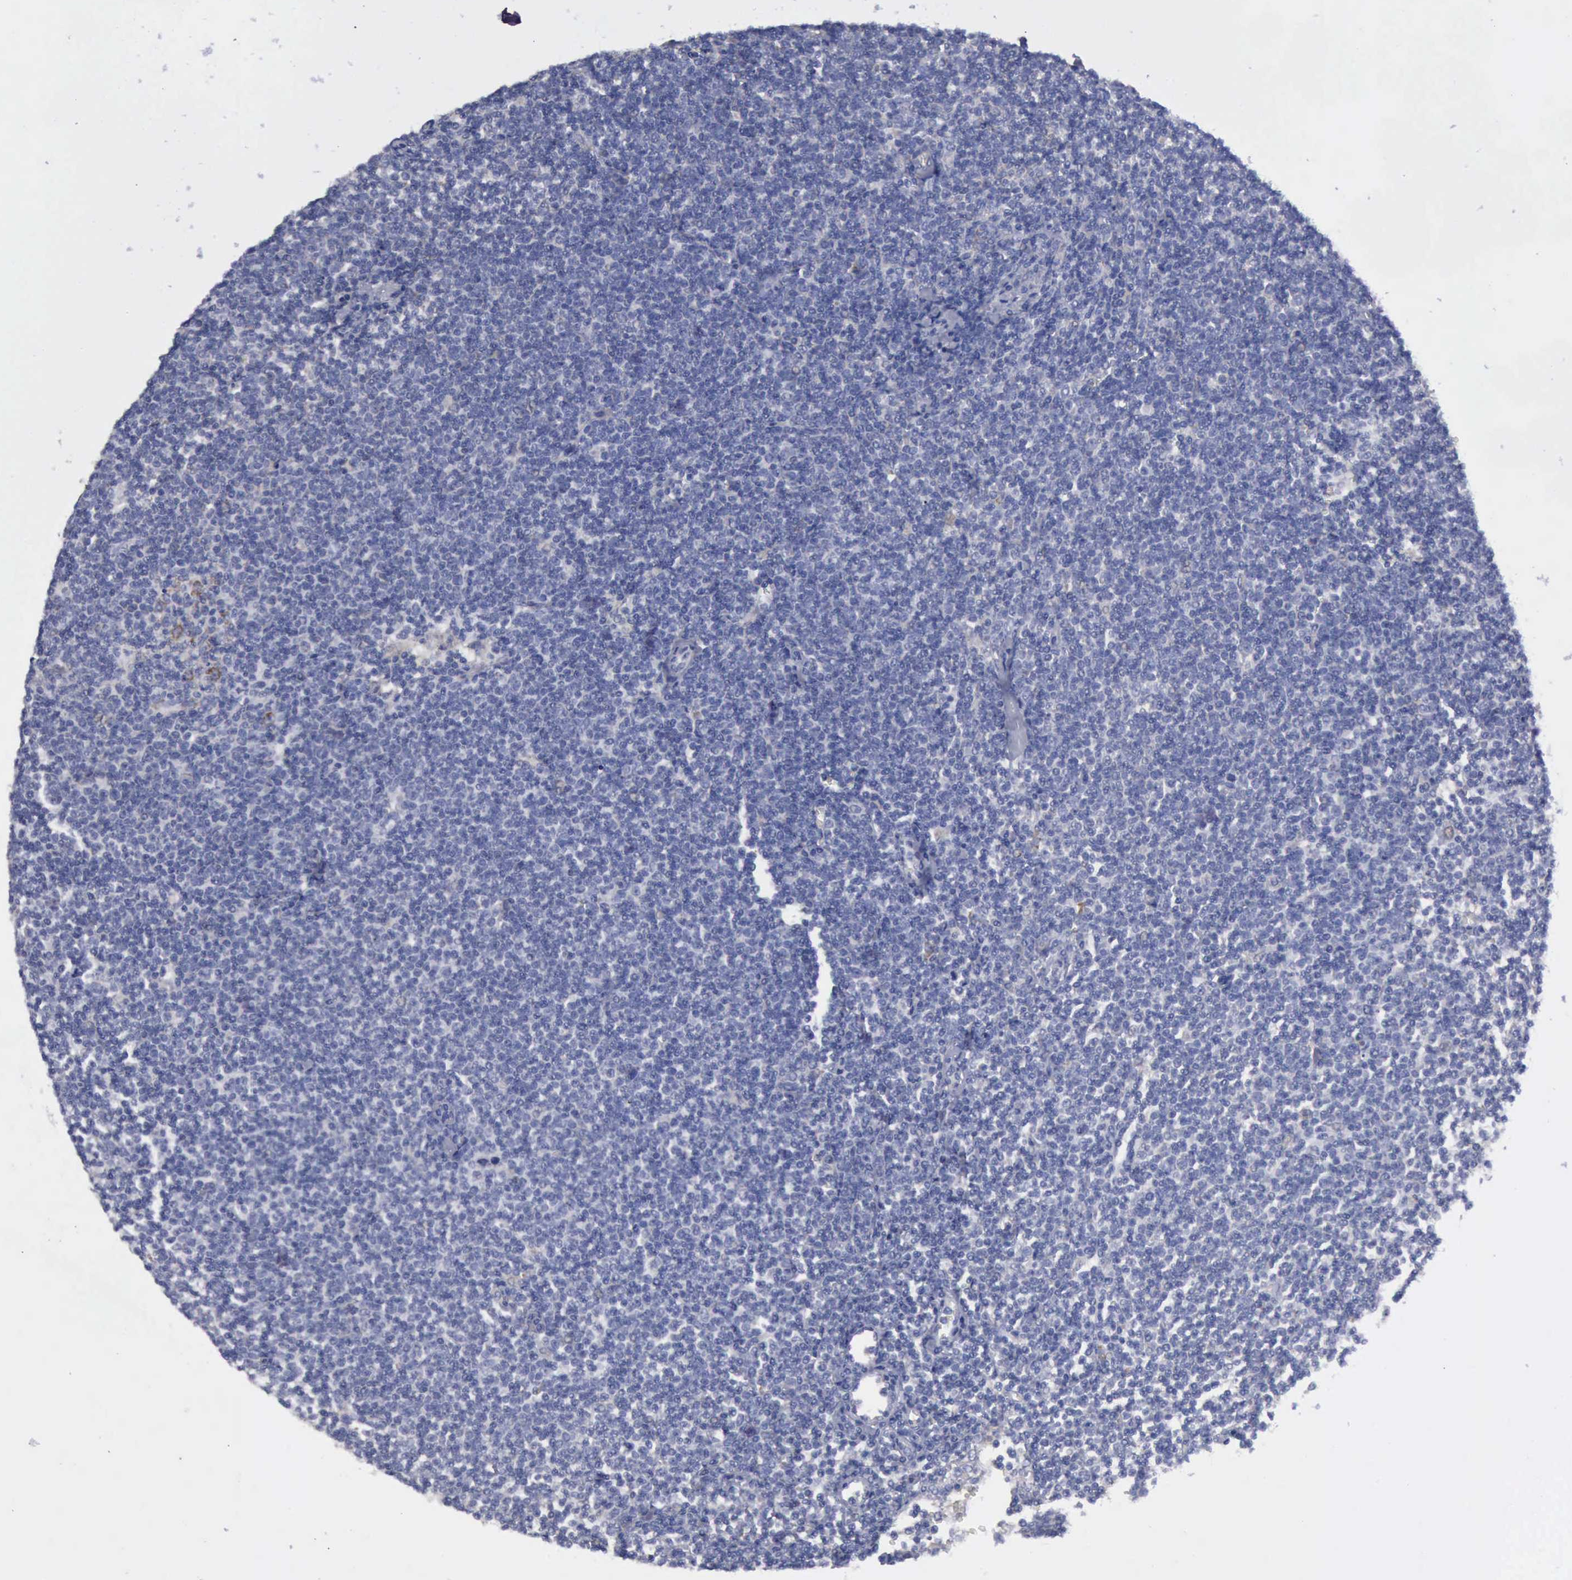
{"staining": {"intensity": "negative", "quantity": "none", "location": "none"}, "tissue": "lymphoma", "cell_type": "Tumor cells", "image_type": "cancer", "snomed": [{"axis": "morphology", "description": "Malignant lymphoma, non-Hodgkin's type, Low grade"}, {"axis": "topography", "description": "Lymph node"}], "caption": "Immunohistochemistry of low-grade malignant lymphoma, non-Hodgkin's type reveals no expression in tumor cells.", "gene": "TXLNG", "patient": {"sex": "male", "age": 65}}